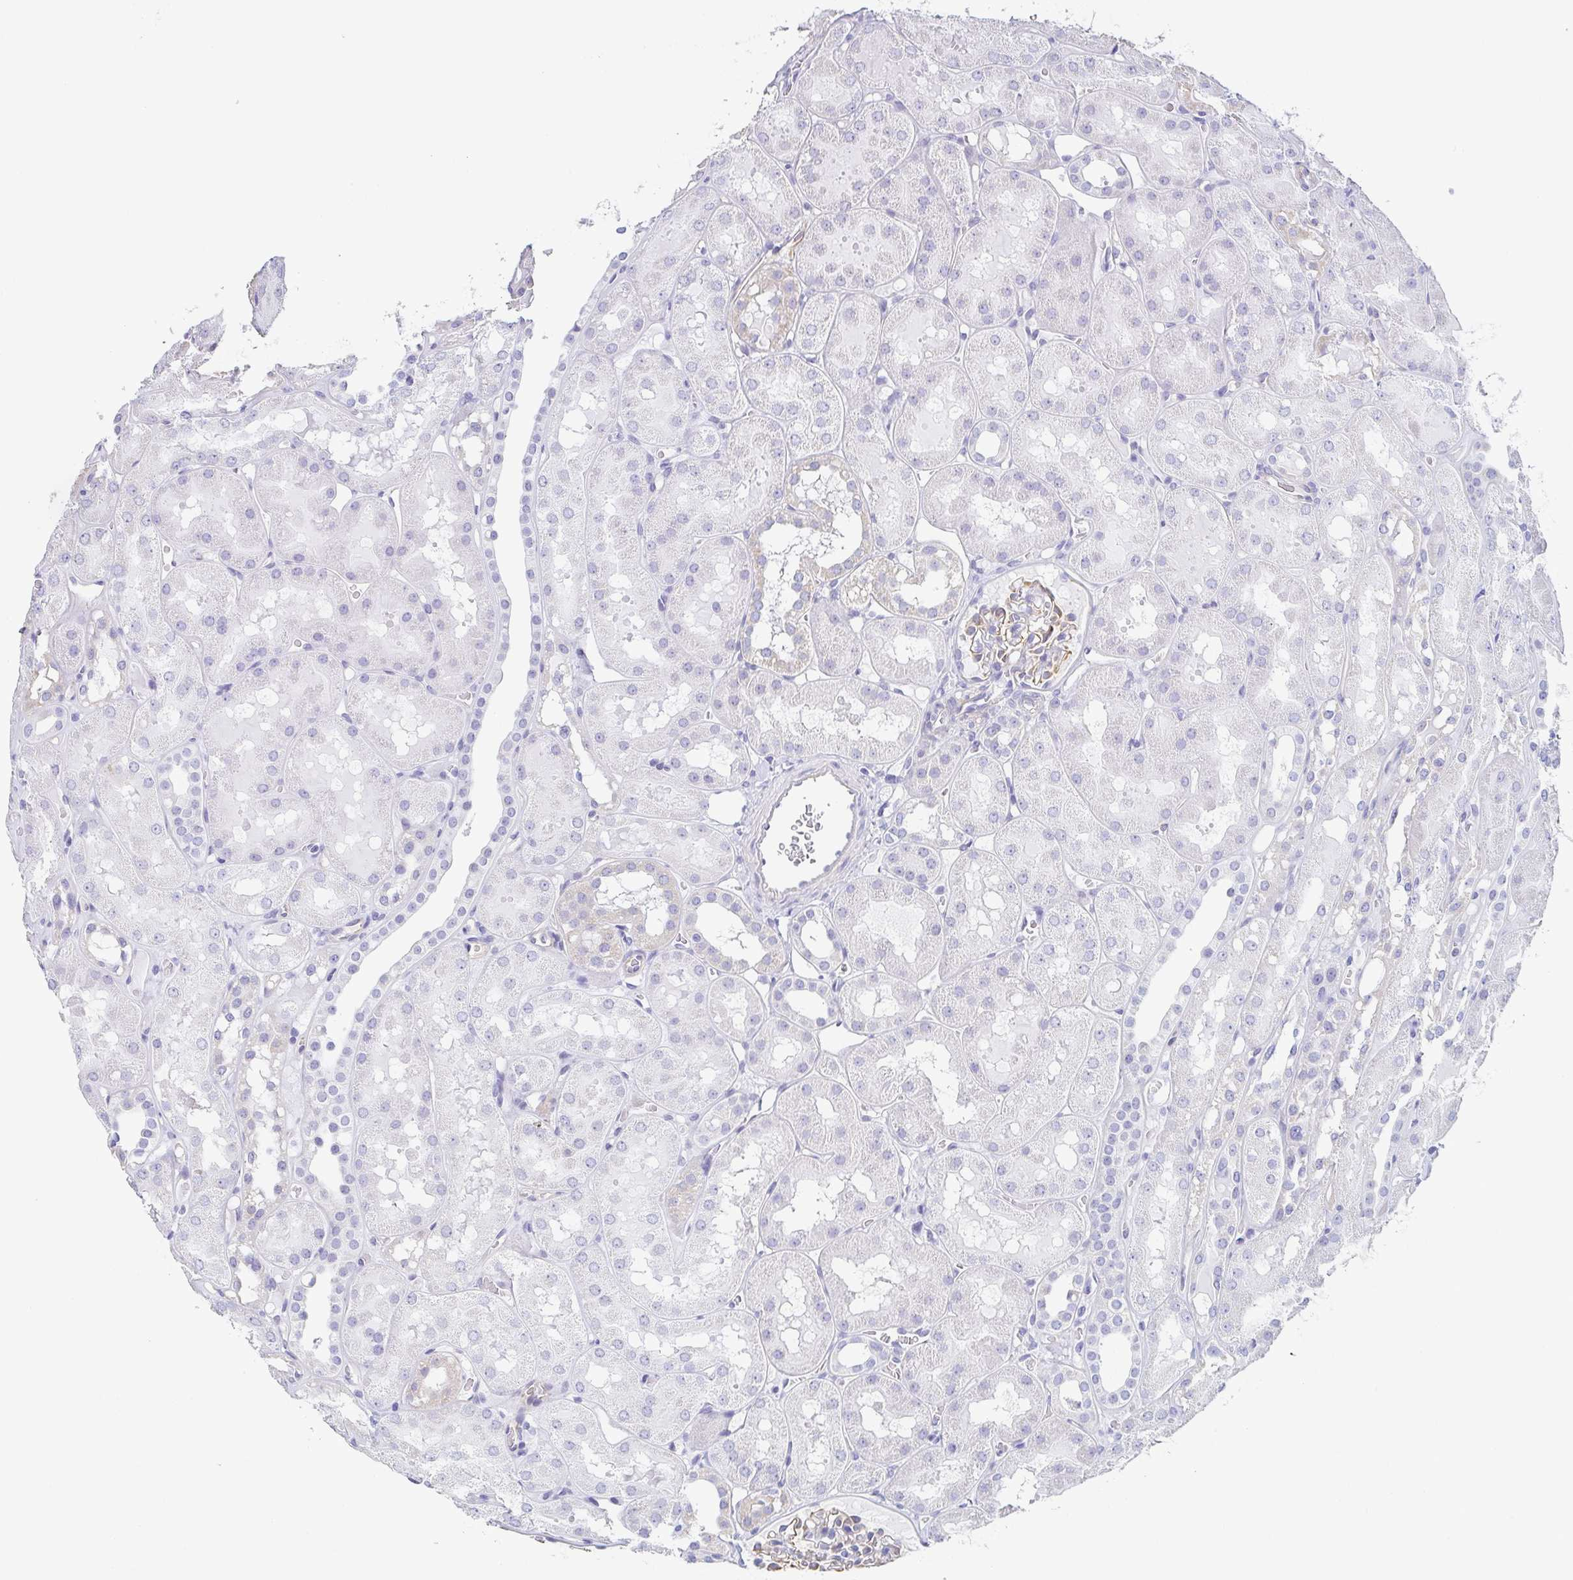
{"staining": {"intensity": "negative", "quantity": "none", "location": "none"}, "tissue": "kidney", "cell_type": "Cells in glomeruli", "image_type": "normal", "snomed": [{"axis": "morphology", "description": "Normal tissue, NOS"}, {"axis": "topography", "description": "Kidney"}, {"axis": "topography", "description": "Urinary bladder"}], "caption": "The histopathology image displays no staining of cells in glomeruli in unremarkable kidney.", "gene": "PRR27", "patient": {"sex": "male", "age": 16}}